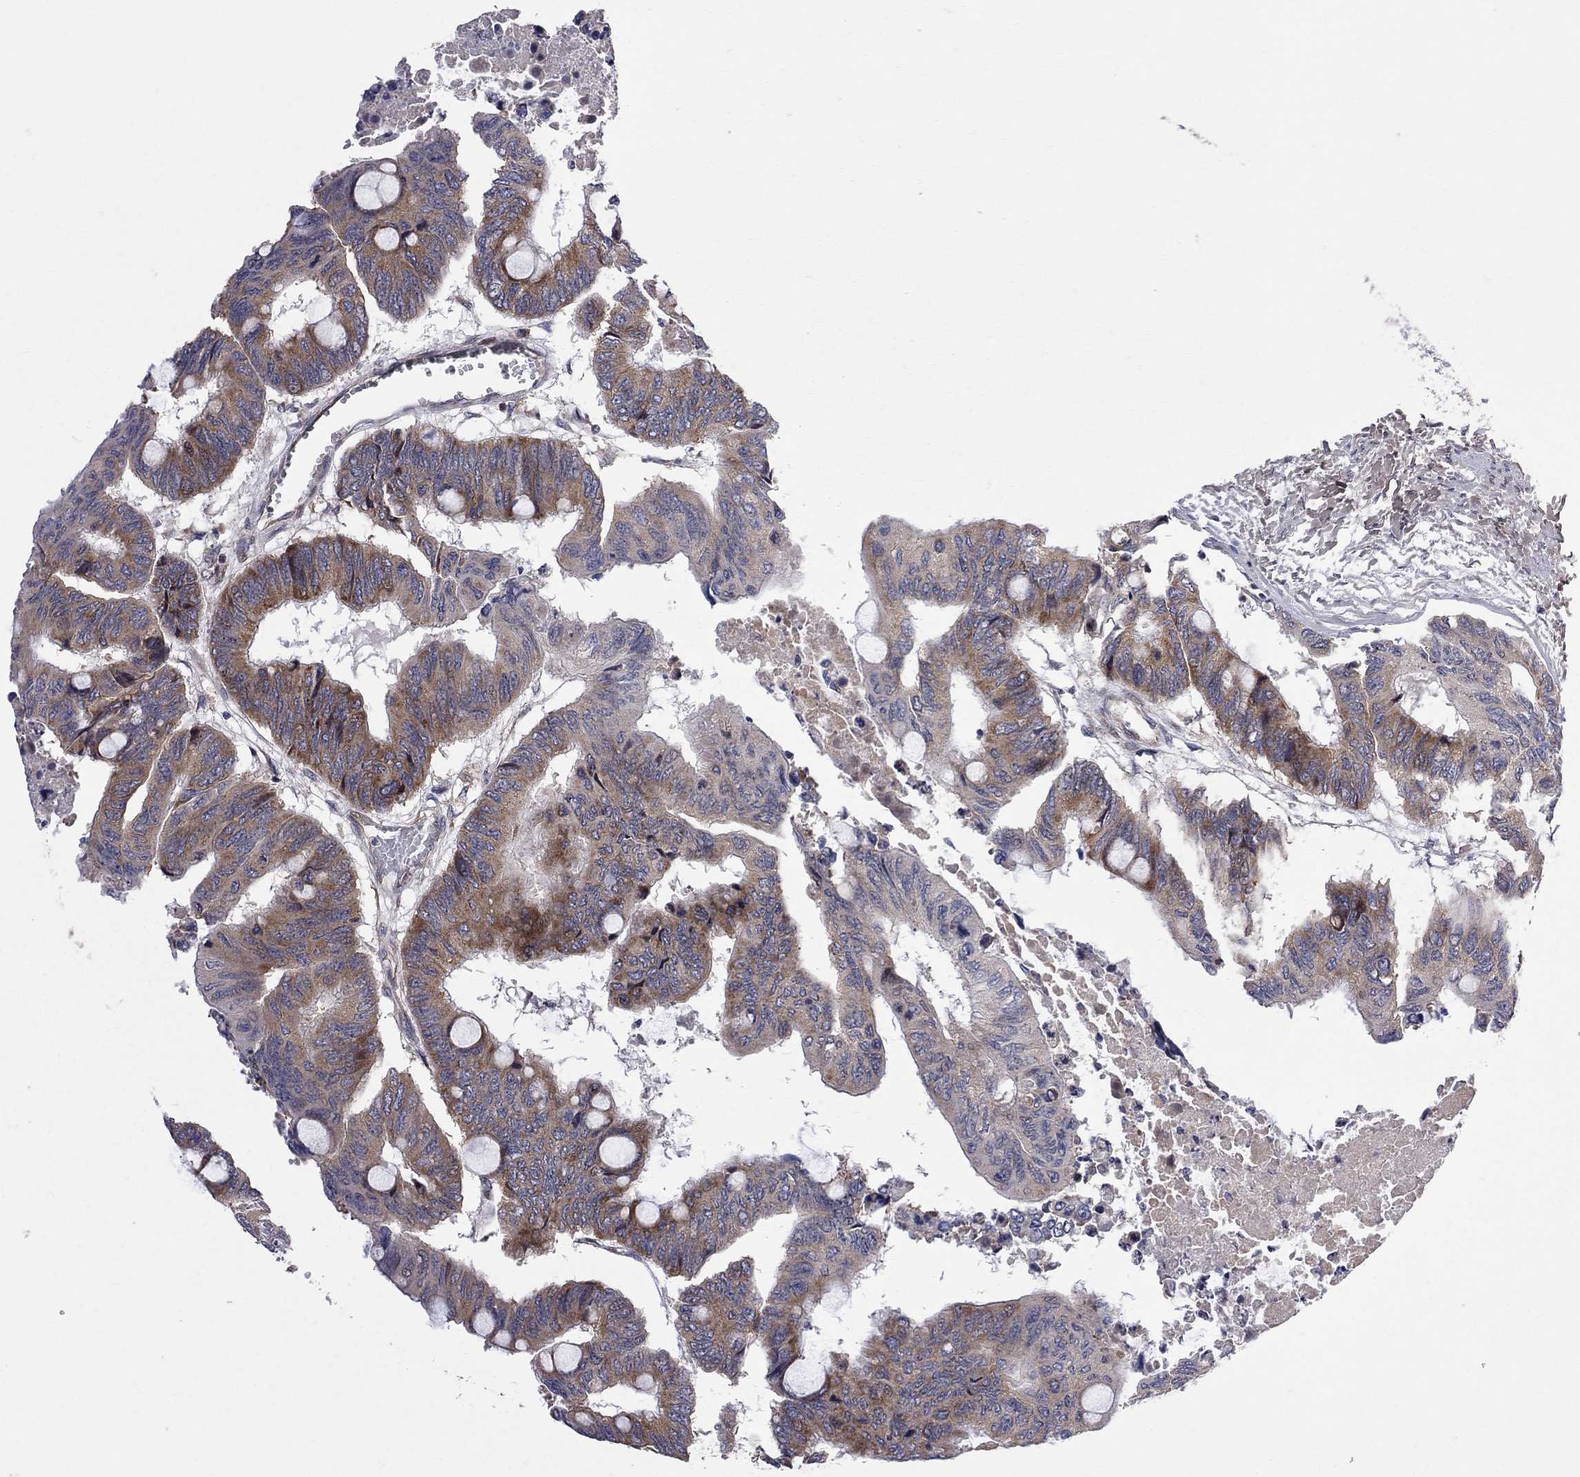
{"staining": {"intensity": "moderate", "quantity": "<25%", "location": "cytoplasmic/membranous"}, "tissue": "colorectal cancer", "cell_type": "Tumor cells", "image_type": "cancer", "snomed": [{"axis": "morphology", "description": "Normal tissue, NOS"}, {"axis": "morphology", "description": "Adenocarcinoma, NOS"}, {"axis": "topography", "description": "Rectum"}, {"axis": "topography", "description": "Peripheral nerve tissue"}], "caption": "DAB immunohistochemical staining of colorectal adenocarcinoma displays moderate cytoplasmic/membranous protein expression in about <25% of tumor cells. (DAB = brown stain, brightfield microscopy at high magnification).", "gene": "CNOT11", "patient": {"sex": "male", "age": 92}}